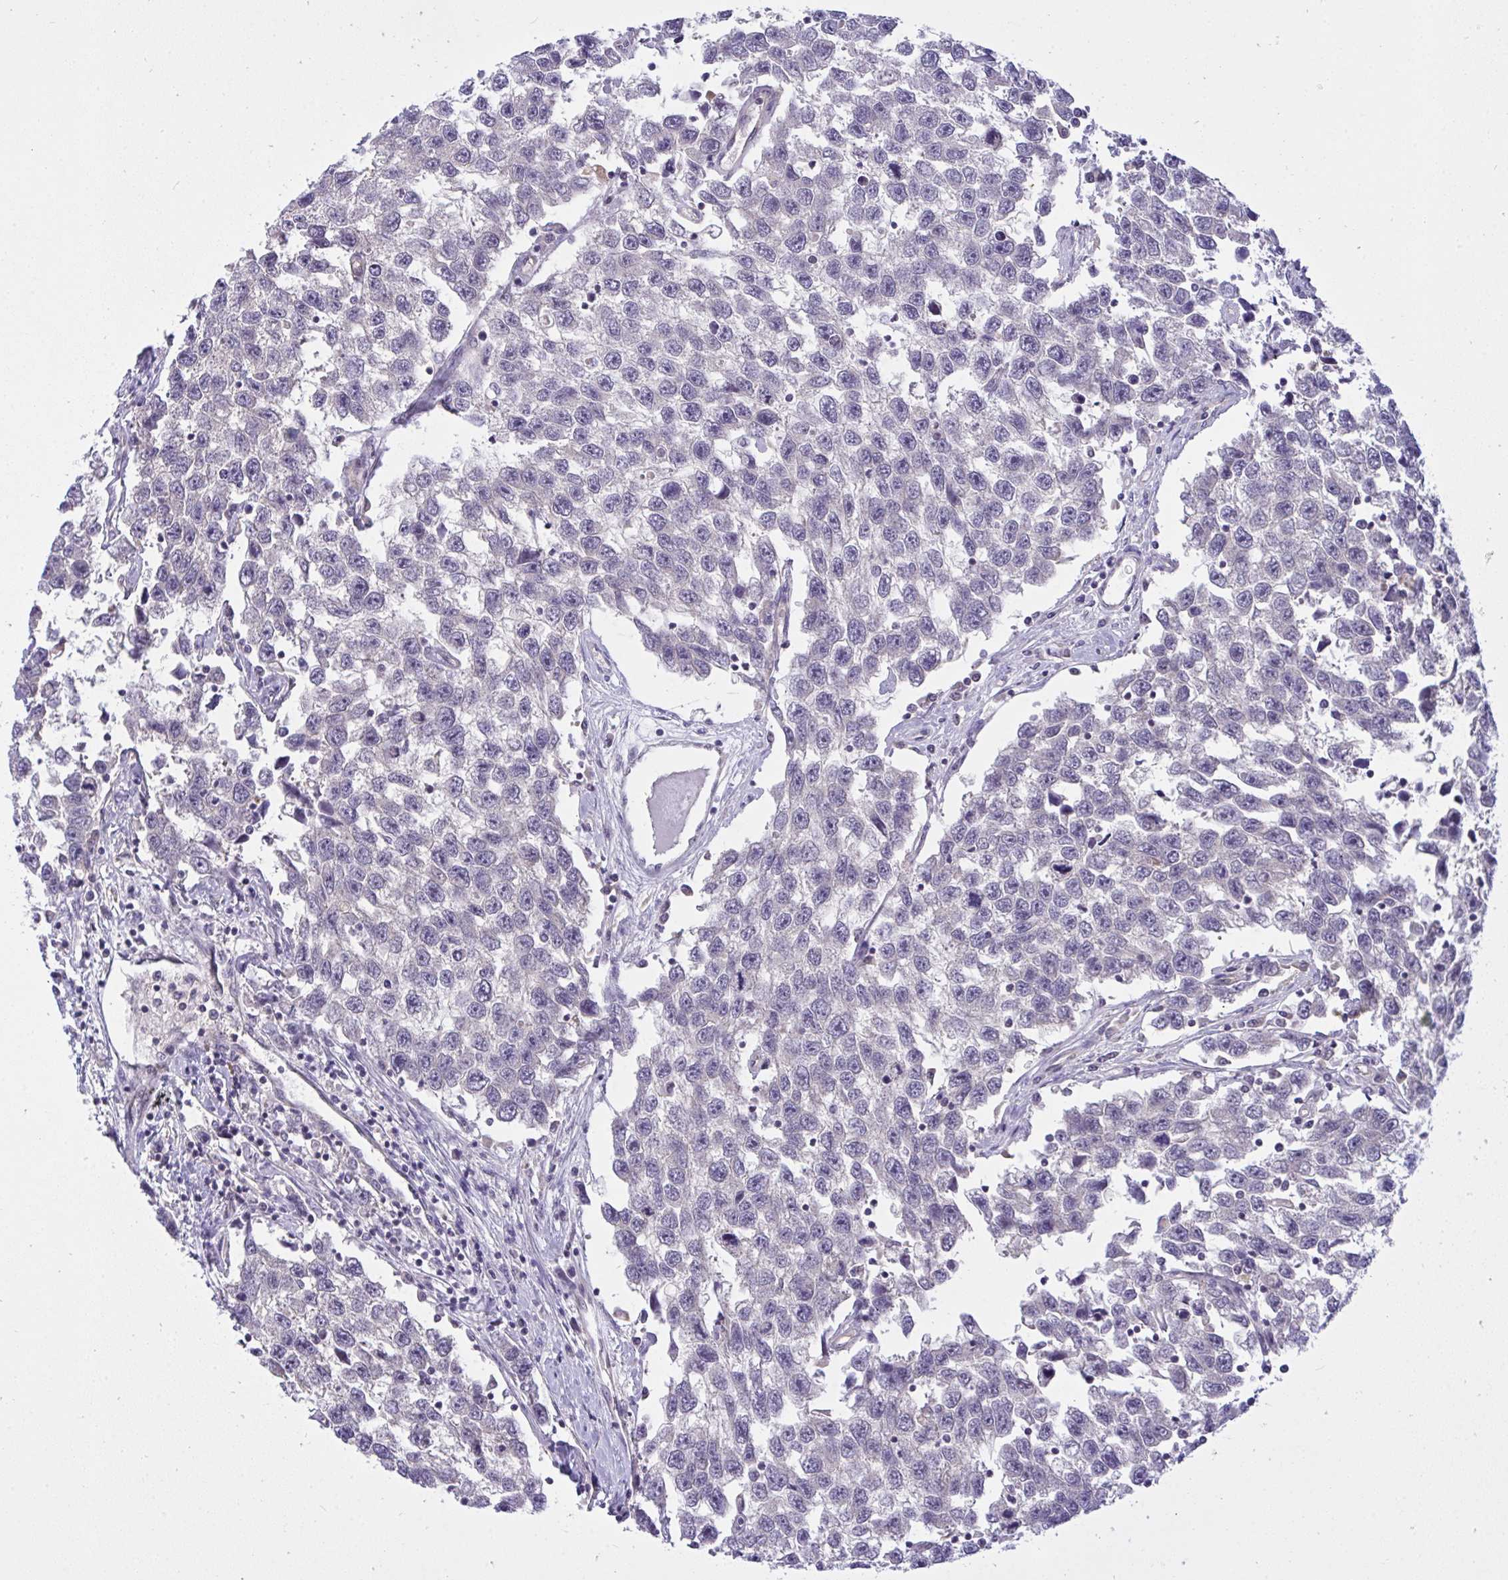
{"staining": {"intensity": "weak", "quantity": "<25%", "location": "cytoplasmic/membranous"}, "tissue": "testis cancer", "cell_type": "Tumor cells", "image_type": "cancer", "snomed": [{"axis": "morphology", "description": "Seminoma, NOS"}, {"axis": "topography", "description": "Testis"}], "caption": "Human seminoma (testis) stained for a protein using IHC shows no expression in tumor cells.", "gene": "C19orf54", "patient": {"sex": "male", "age": 33}}